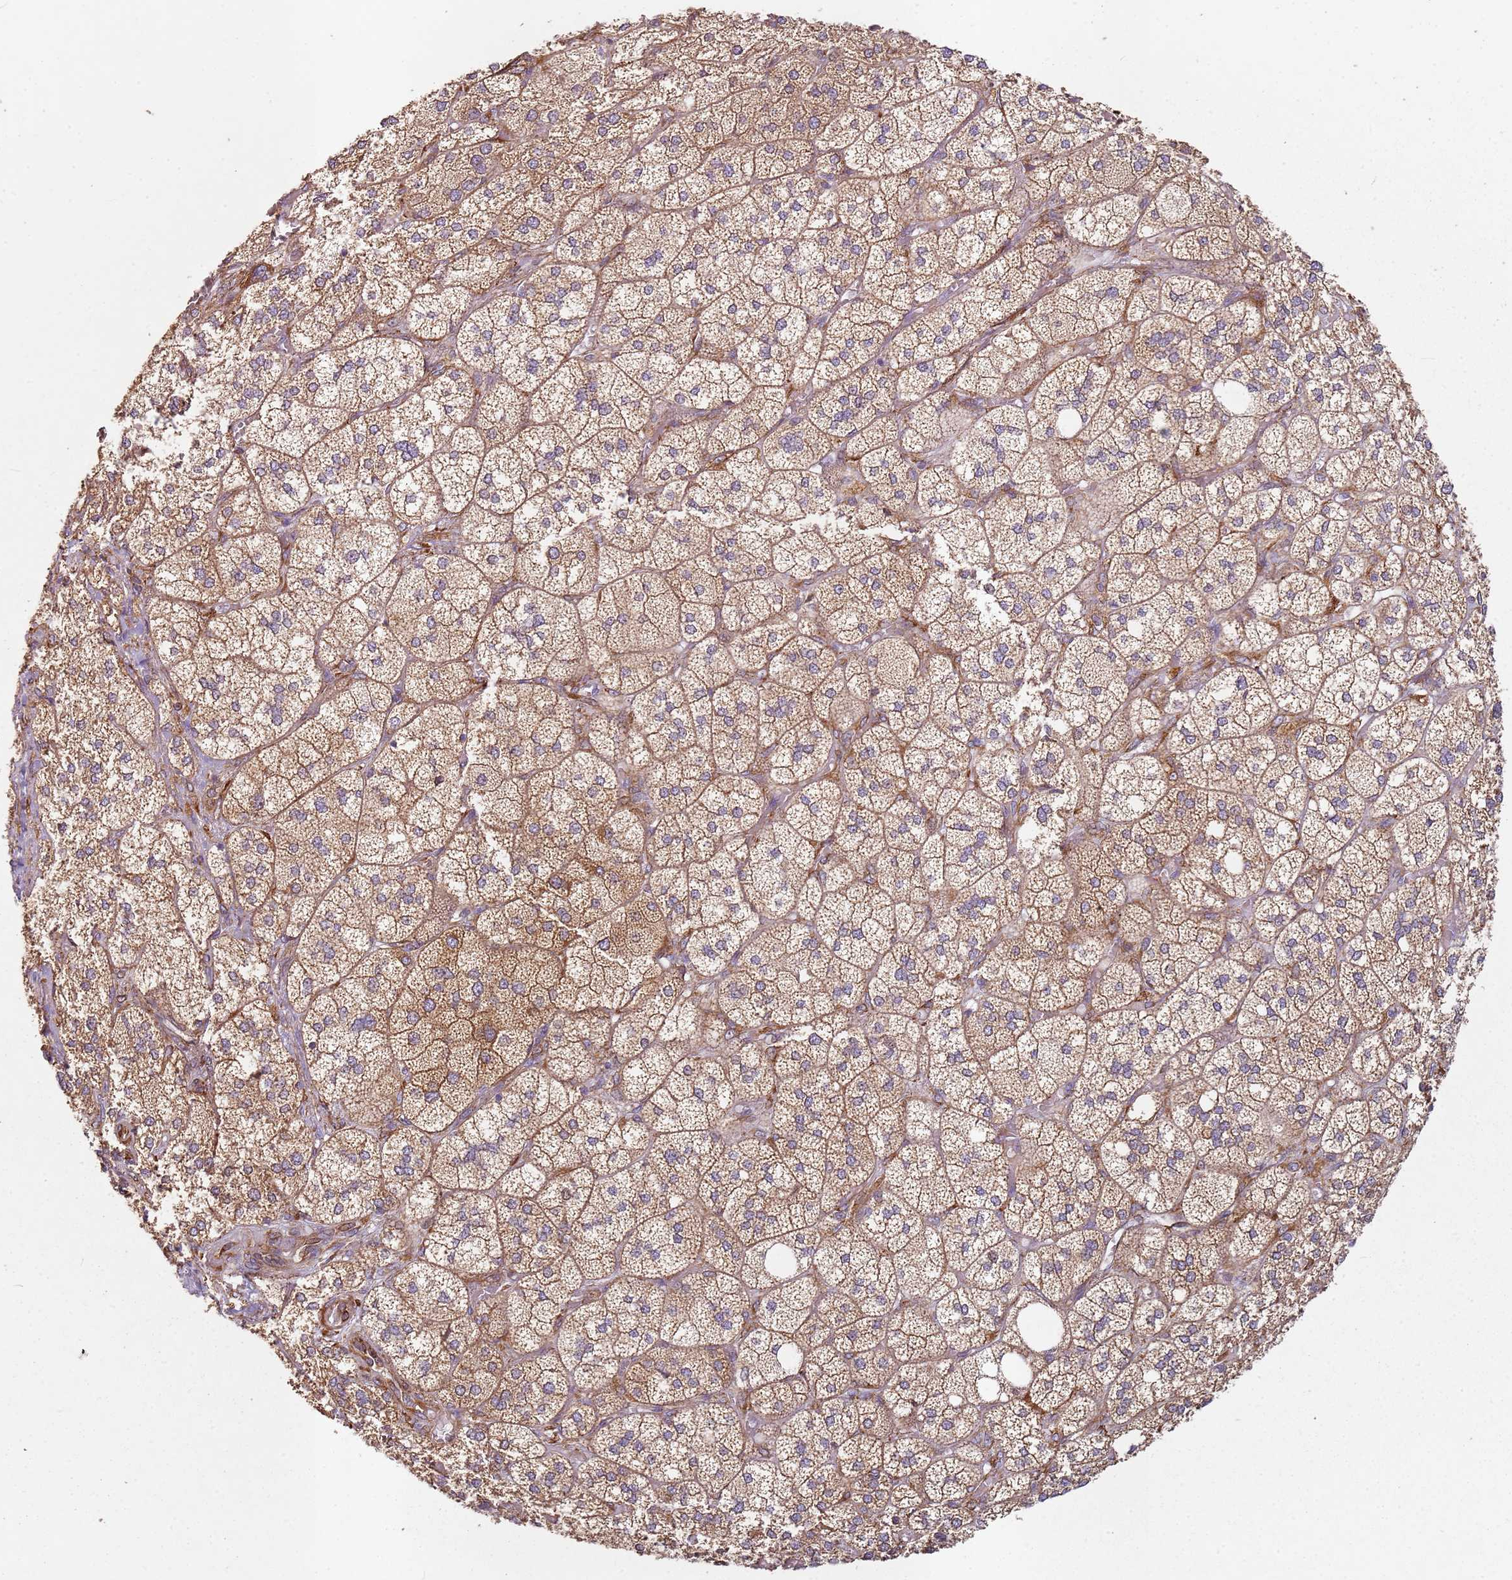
{"staining": {"intensity": "moderate", "quantity": ">75%", "location": "cytoplasmic/membranous"}, "tissue": "adrenal gland", "cell_type": "Glandular cells", "image_type": "normal", "snomed": [{"axis": "morphology", "description": "Normal tissue, NOS"}, {"axis": "topography", "description": "Adrenal gland"}], "caption": "IHC micrograph of unremarkable human adrenal gland stained for a protein (brown), which demonstrates medium levels of moderate cytoplasmic/membranous expression in about >75% of glandular cells.", "gene": "ARFRP1", "patient": {"sex": "male", "age": 61}}